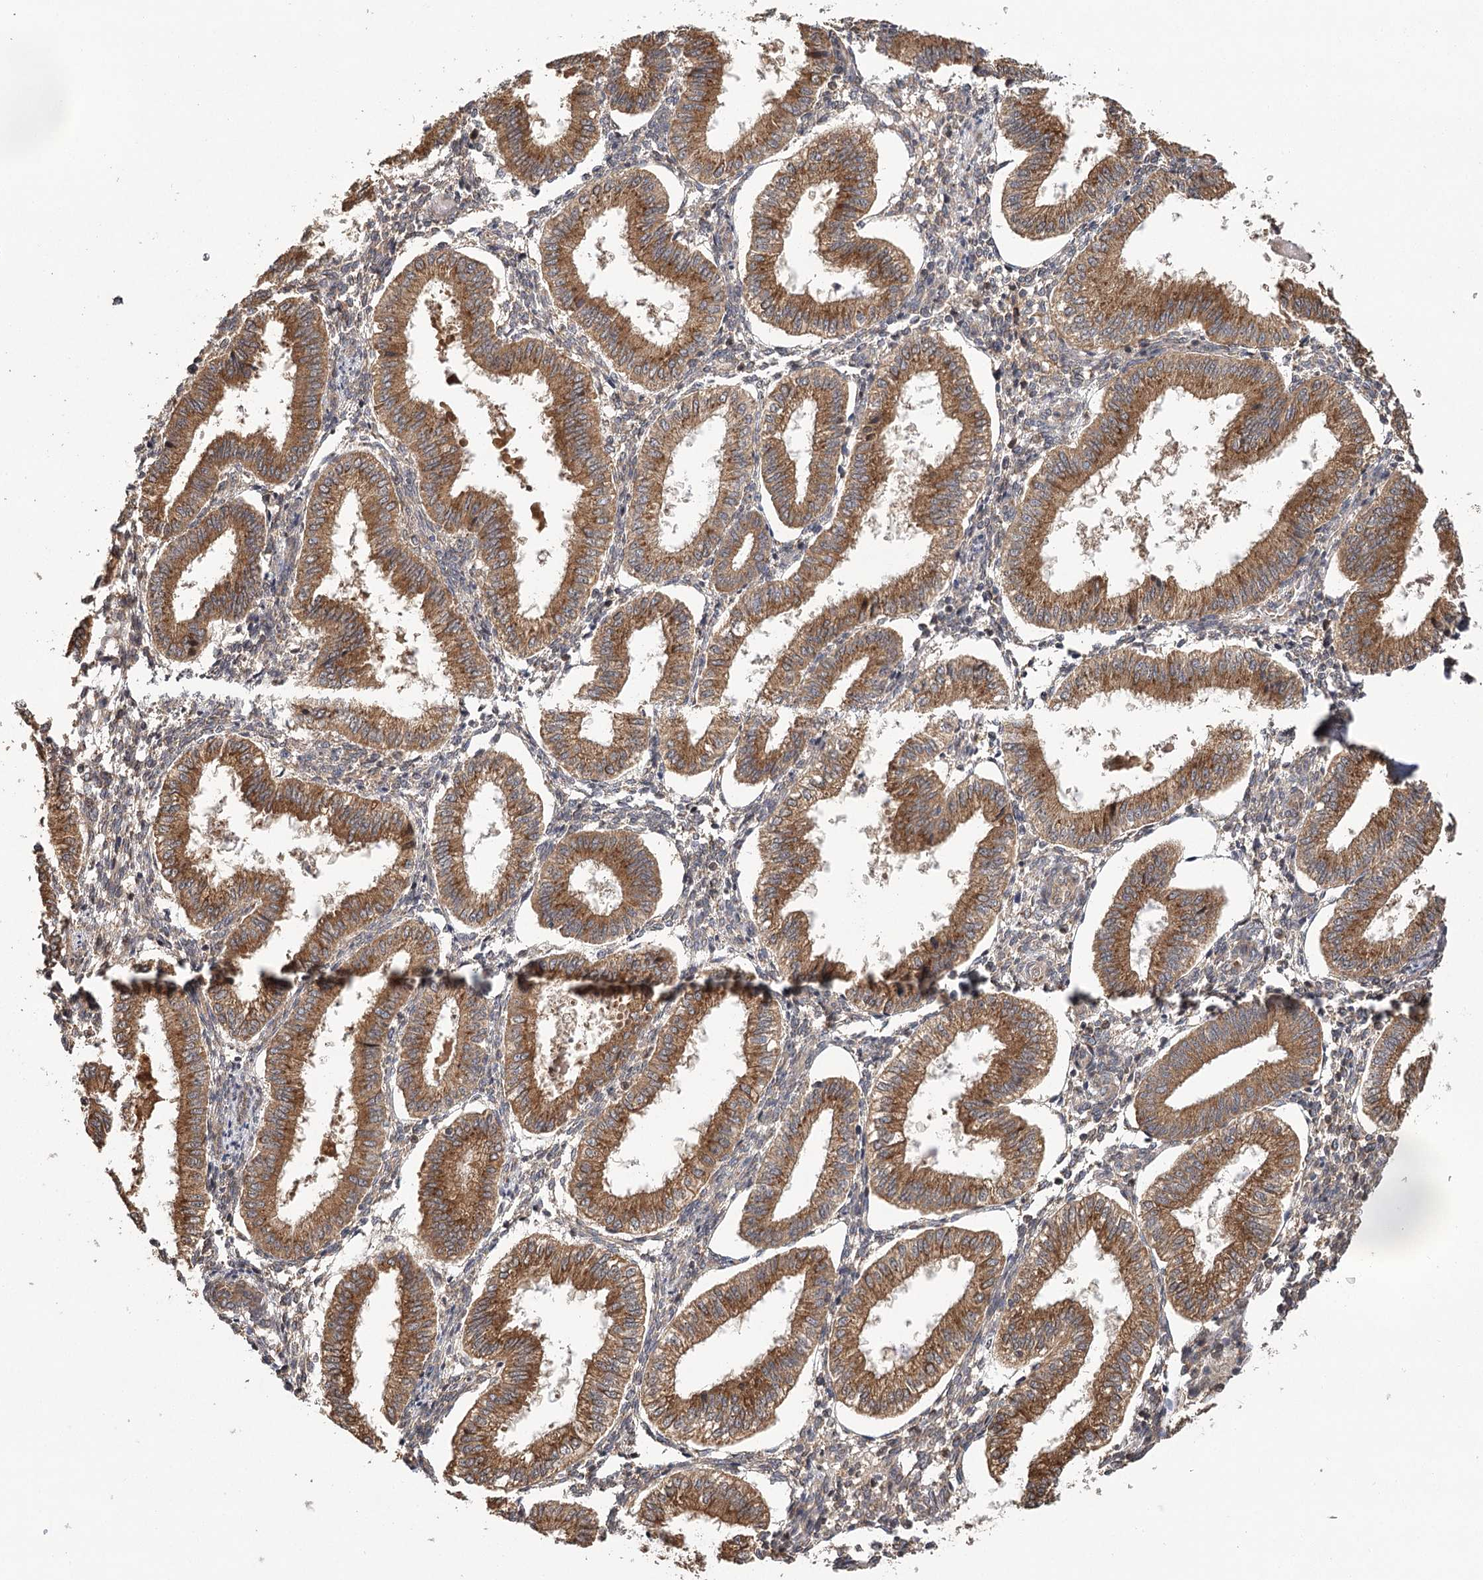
{"staining": {"intensity": "weak", "quantity": ">75%", "location": "cytoplasmic/membranous"}, "tissue": "endometrium", "cell_type": "Cells in endometrial stroma", "image_type": "normal", "snomed": [{"axis": "morphology", "description": "Normal tissue, NOS"}, {"axis": "topography", "description": "Endometrium"}], "caption": "Immunohistochemical staining of unremarkable endometrium shows weak cytoplasmic/membranous protein staining in about >75% of cells in endometrial stroma.", "gene": "LSS", "patient": {"sex": "female", "age": 39}}